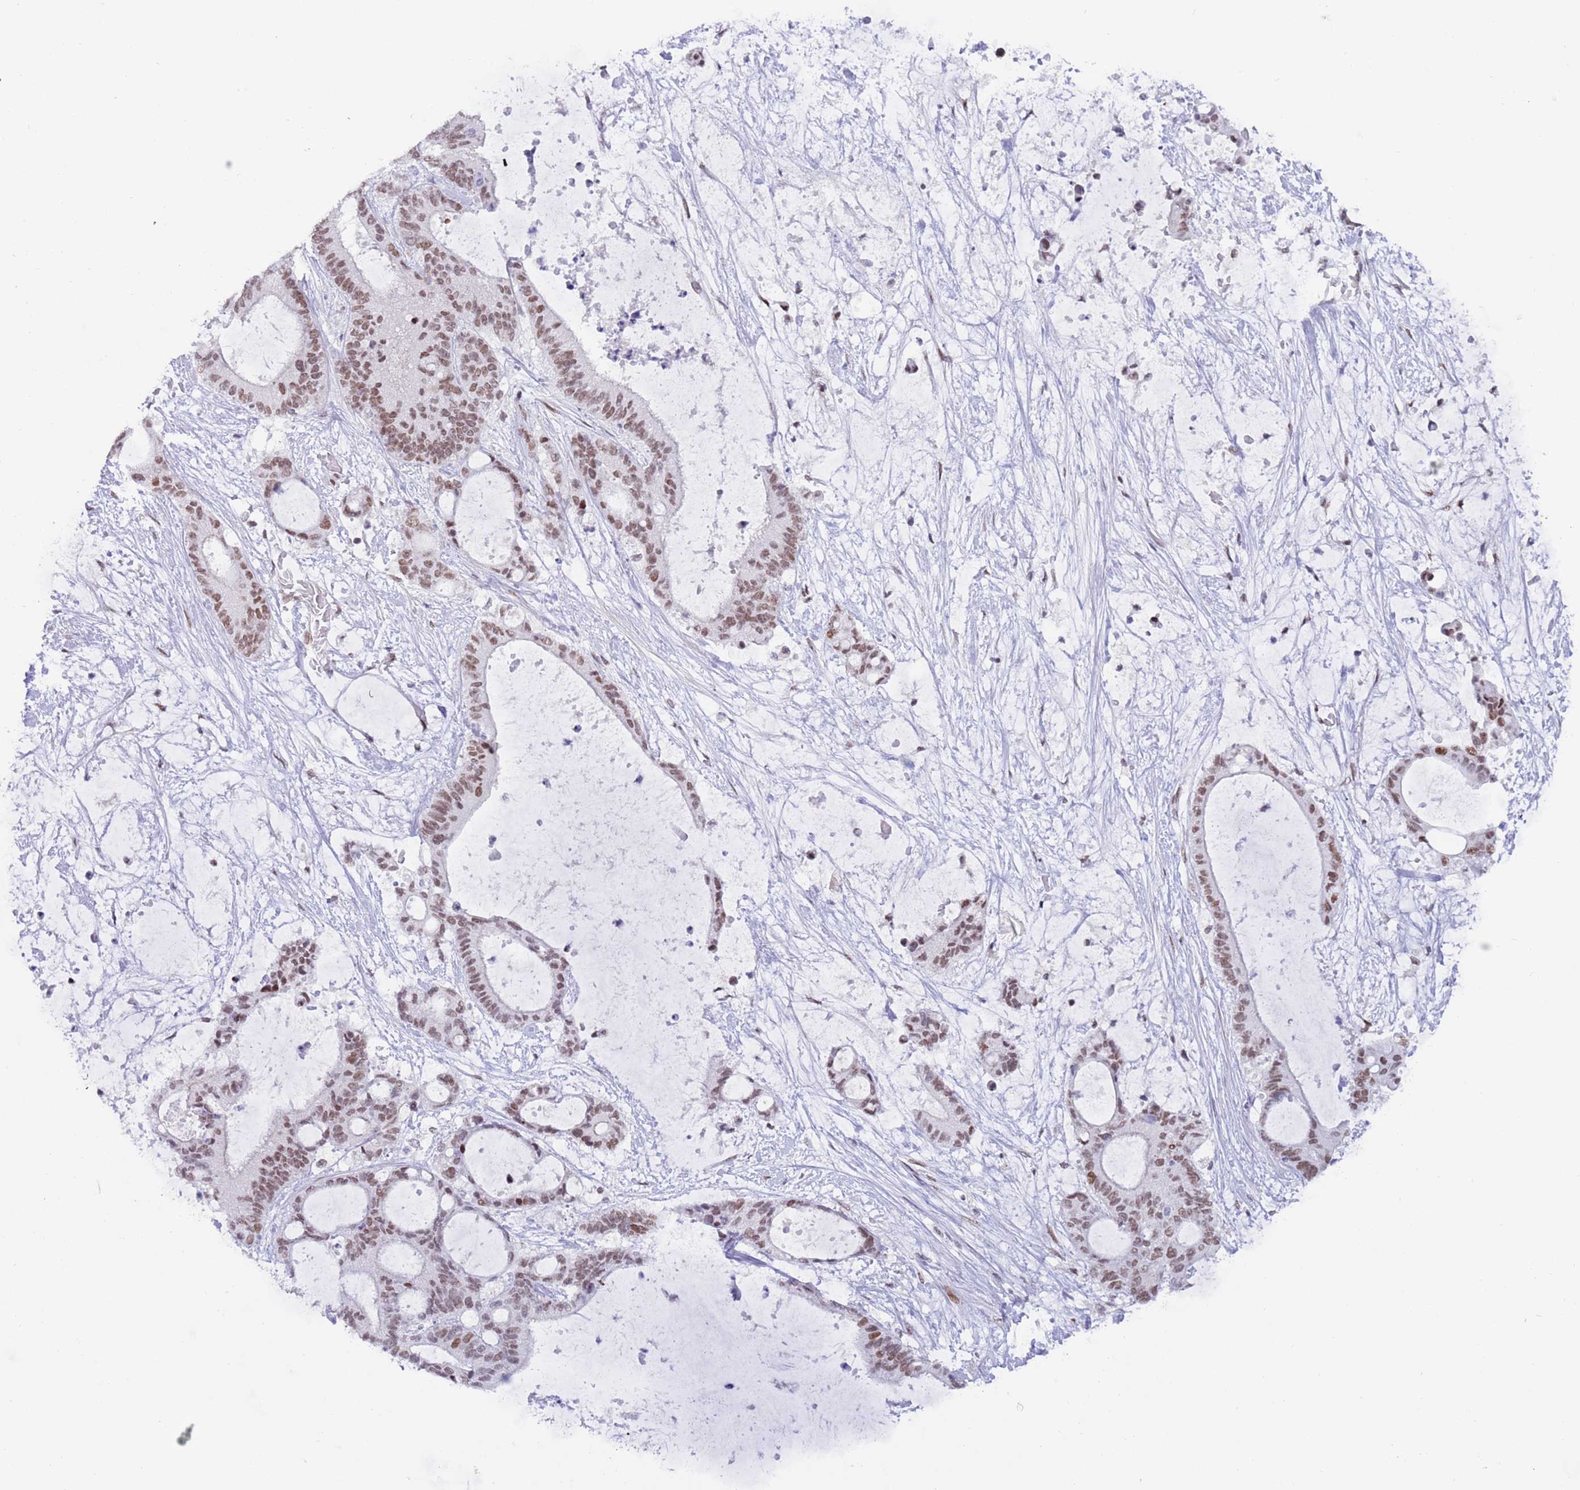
{"staining": {"intensity": "moderate", "quantity": ">75%", "location": "nuclear"}, "tissue": "liver cancer", "cell_type": "Tumor cells", "image_type": "cancer", "snomed": [{"axis": "morphology", "description": "Normal tissue, NOS"}, {"axis": "morphology", "description": "Cholangiocarcinoma"}, {"axis": "topography", "description": "Liver"}, {"axis": "topography", "description": "Peripheral nerve tissue"}], "caption": "An immunohistochemistry (IHC) image of neoplastic tissue is shown. Protein staining in brown shows moderate nuclear positivity in liver cholangiocarcinoma within tumor cells.", "gene": "ZNF382", "patient": {"sex": "female", "age": 73}}